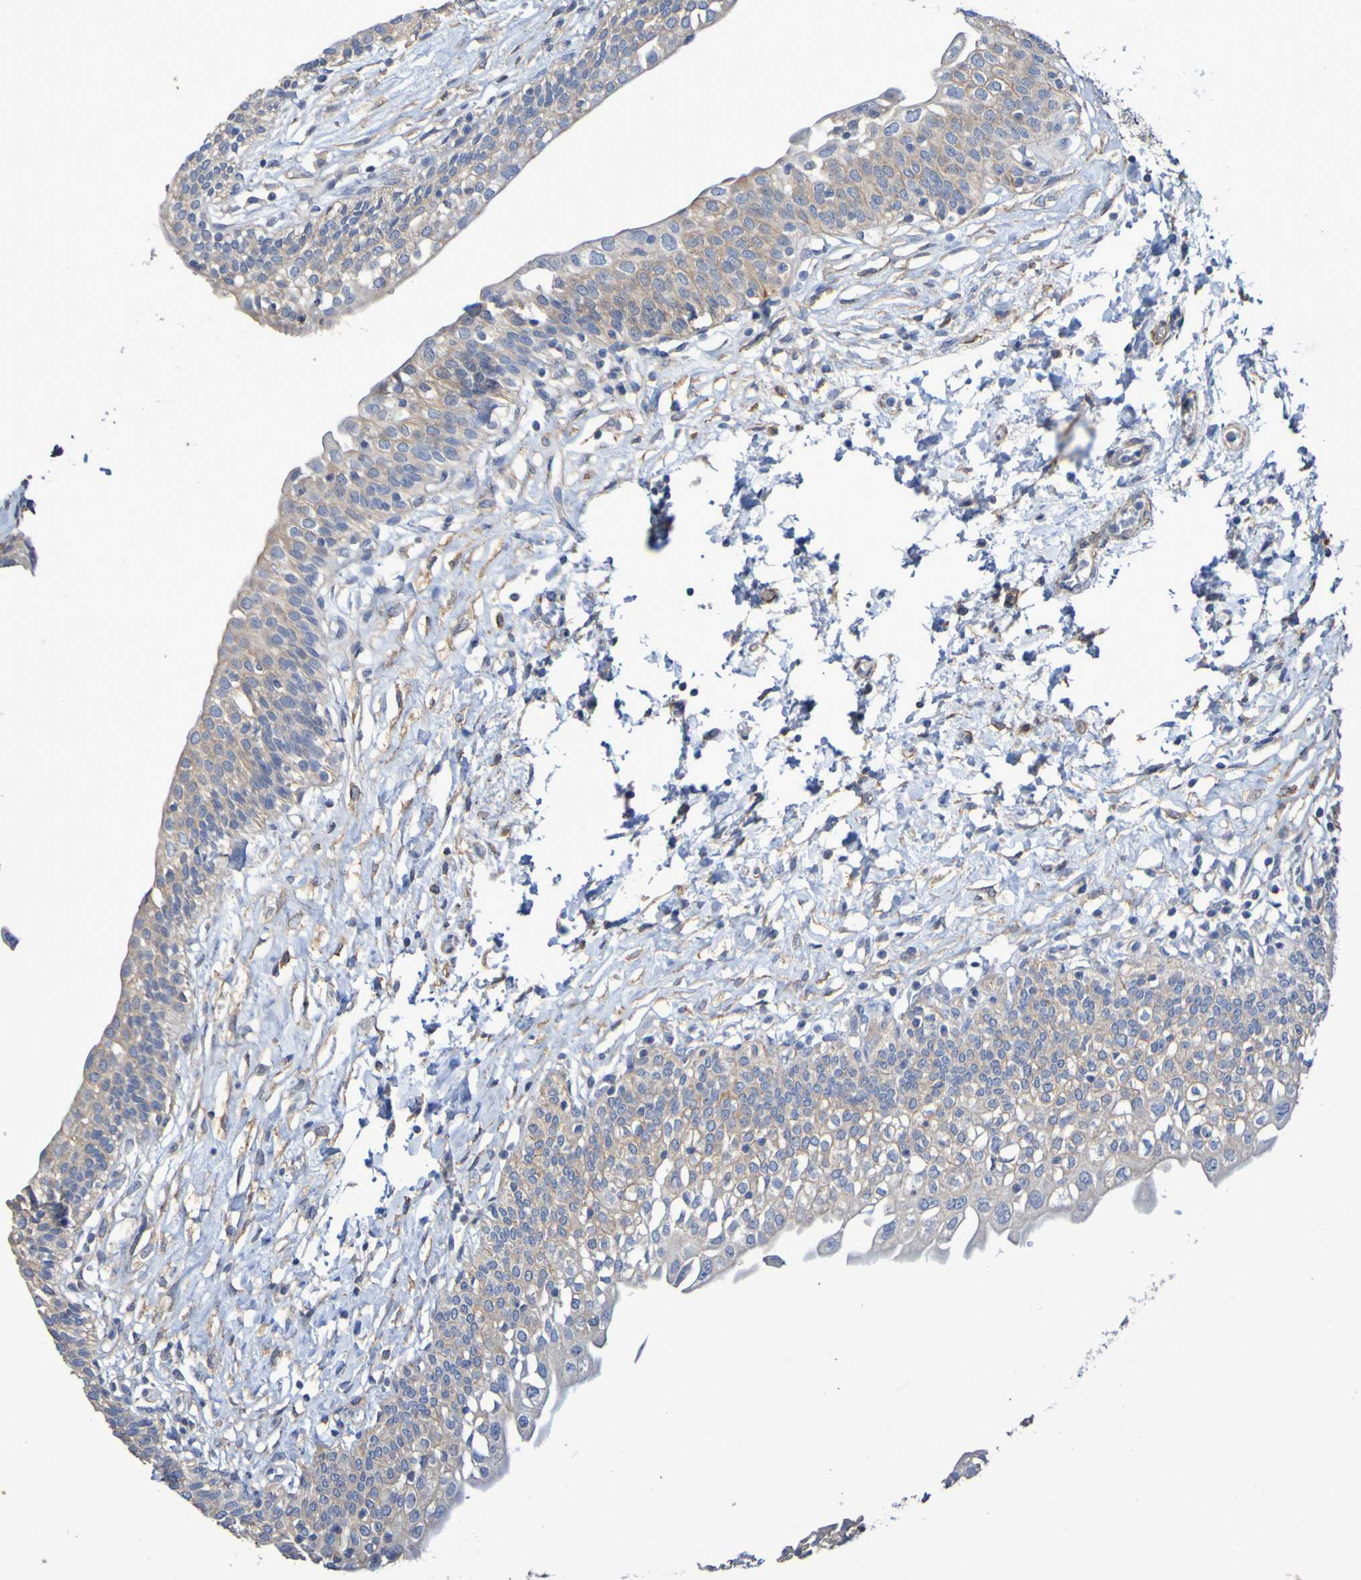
{"staining": {"intensity": "moderate", "quantity": ">75%", "location": "cytoplasmic/membranous"}, "tissue": "urinary bladder", "cell_type": "Urothelial cells", "image_type": "normal", "snomed": [{"axis": "morphology", "description": "Normal tissue, NOS"}, {"axis": "topography", "description": "Urinary bladder"}], "caption": "This image exhibits immunohistochemistry (IHC) staining of normal urinary bladder, with medium moderate cytoplasmic/membranous positivity in approximately >75% of urothelial cells.", "gene": "SRPRB", "patient": {"sex": "male", "age": 55}}